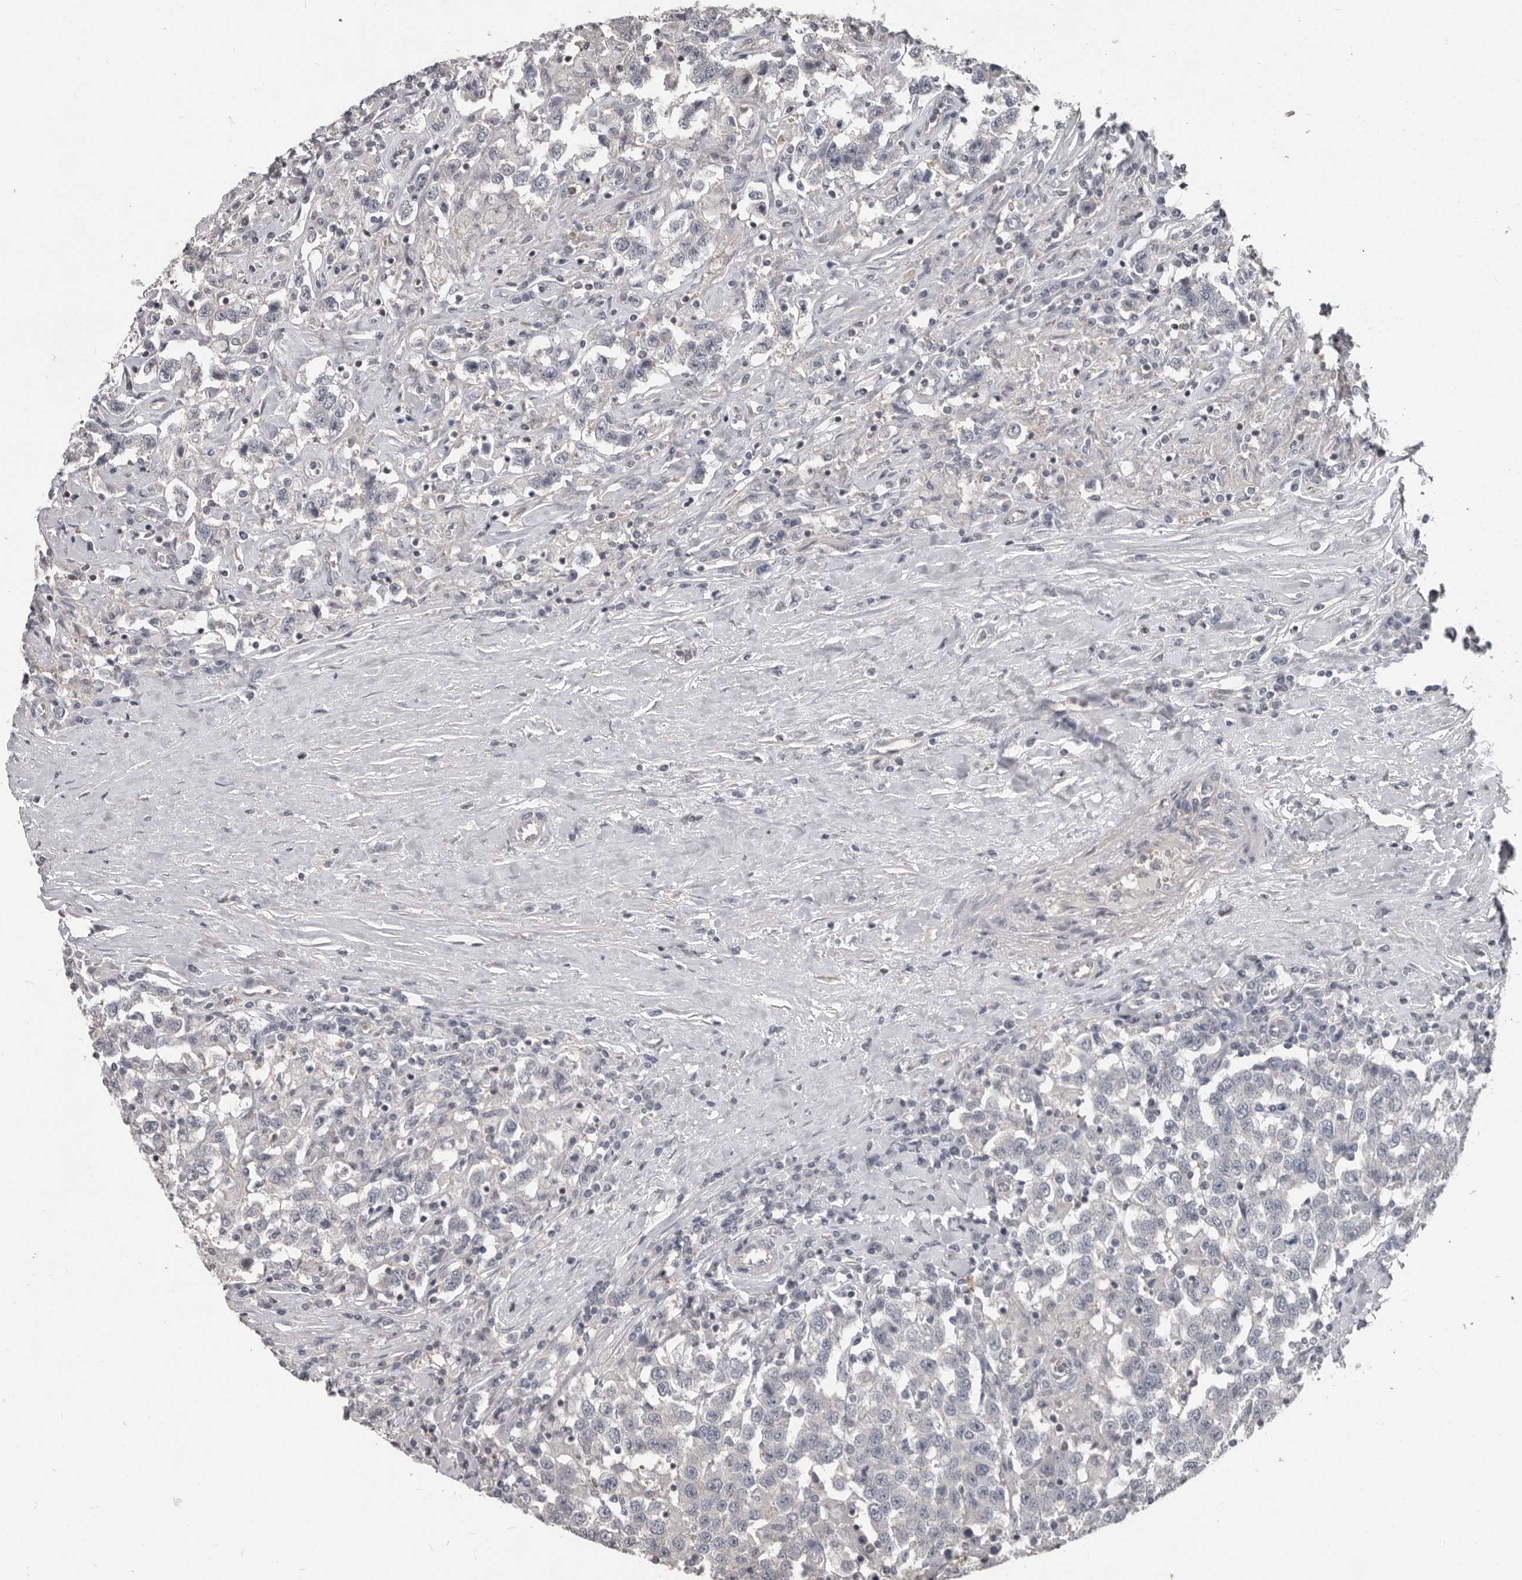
{"staining": {"intensity": "negative", "quantity": "none", "location": "none"}, "tissue": "testis cancer", "cell_type": "Tumor cells", "image_type": "cancer", "snomed": [{"axis": "morphology", "description": "Seminoma, NOS"}, {"axis": "topography", "description": "Testis"}], "caption": "High magnification brightfield microscopy of seminoma (testis) stained with DAB (brown) and counterstained with hematoxylin (blue): tumor cells show no significant expression. (DAB (3,3'-diaminobenzidine) immunohistochemistry (IHC), high magnification).", "gene": "CA6", "patient": {"sex": "male", "age": 41}}